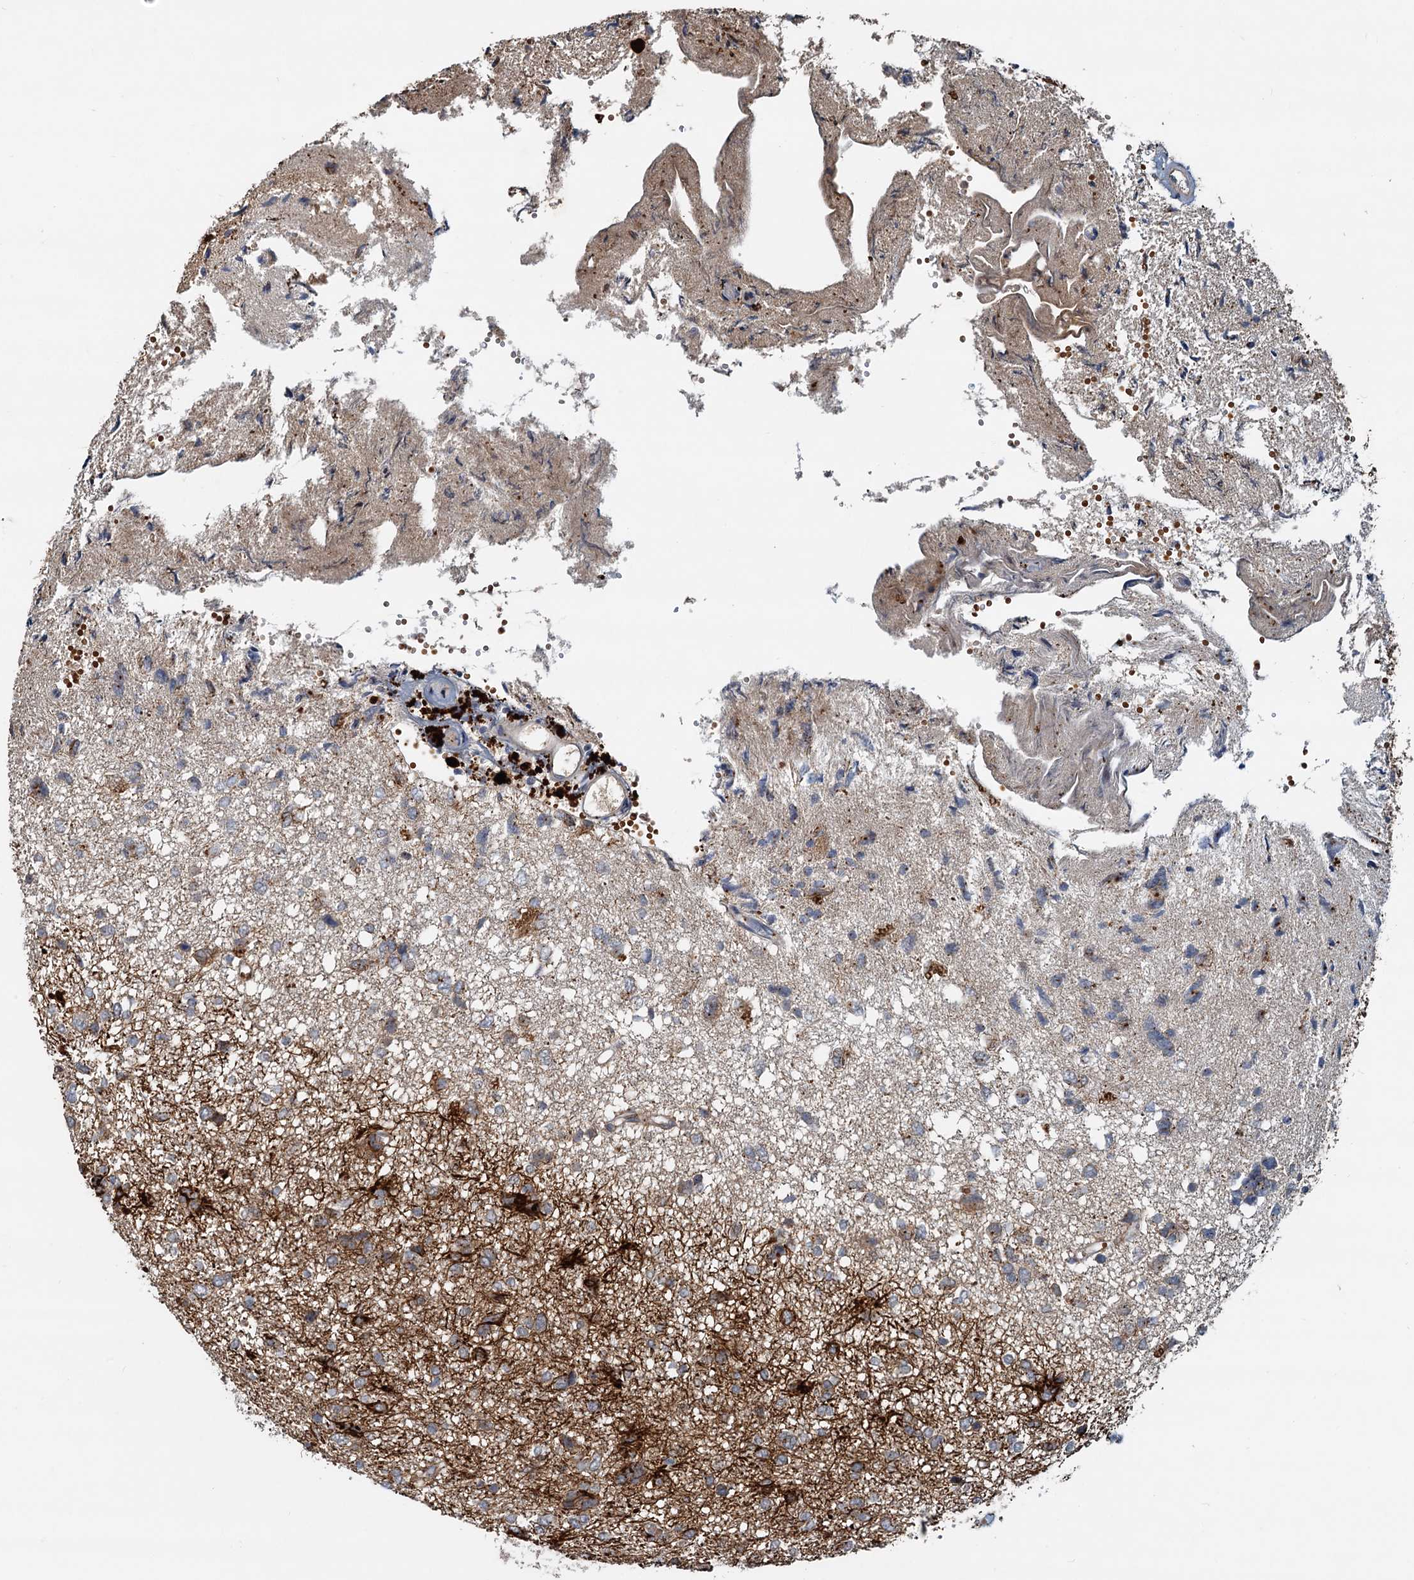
{"staining": {"intensity": "moderate", "quantity": ">75%", "location": "cytoplasmic/membranous"}, "tissue": "glioma", "cell_type": "Tumor cells", "image_type": "cancer", "snomed": [{"axis": "morphology", "description": "Glioma, malignant, High grade"}, {"axis": "topography", "description": "Brain"}], "caption": "Glioma stained with a brown dye displays moderate cytoplasmic/membranous positive positivity in approximately >75% of tumor cells.", "gene": "CEP68", "patient": {"sex": "female", "age": 59}}